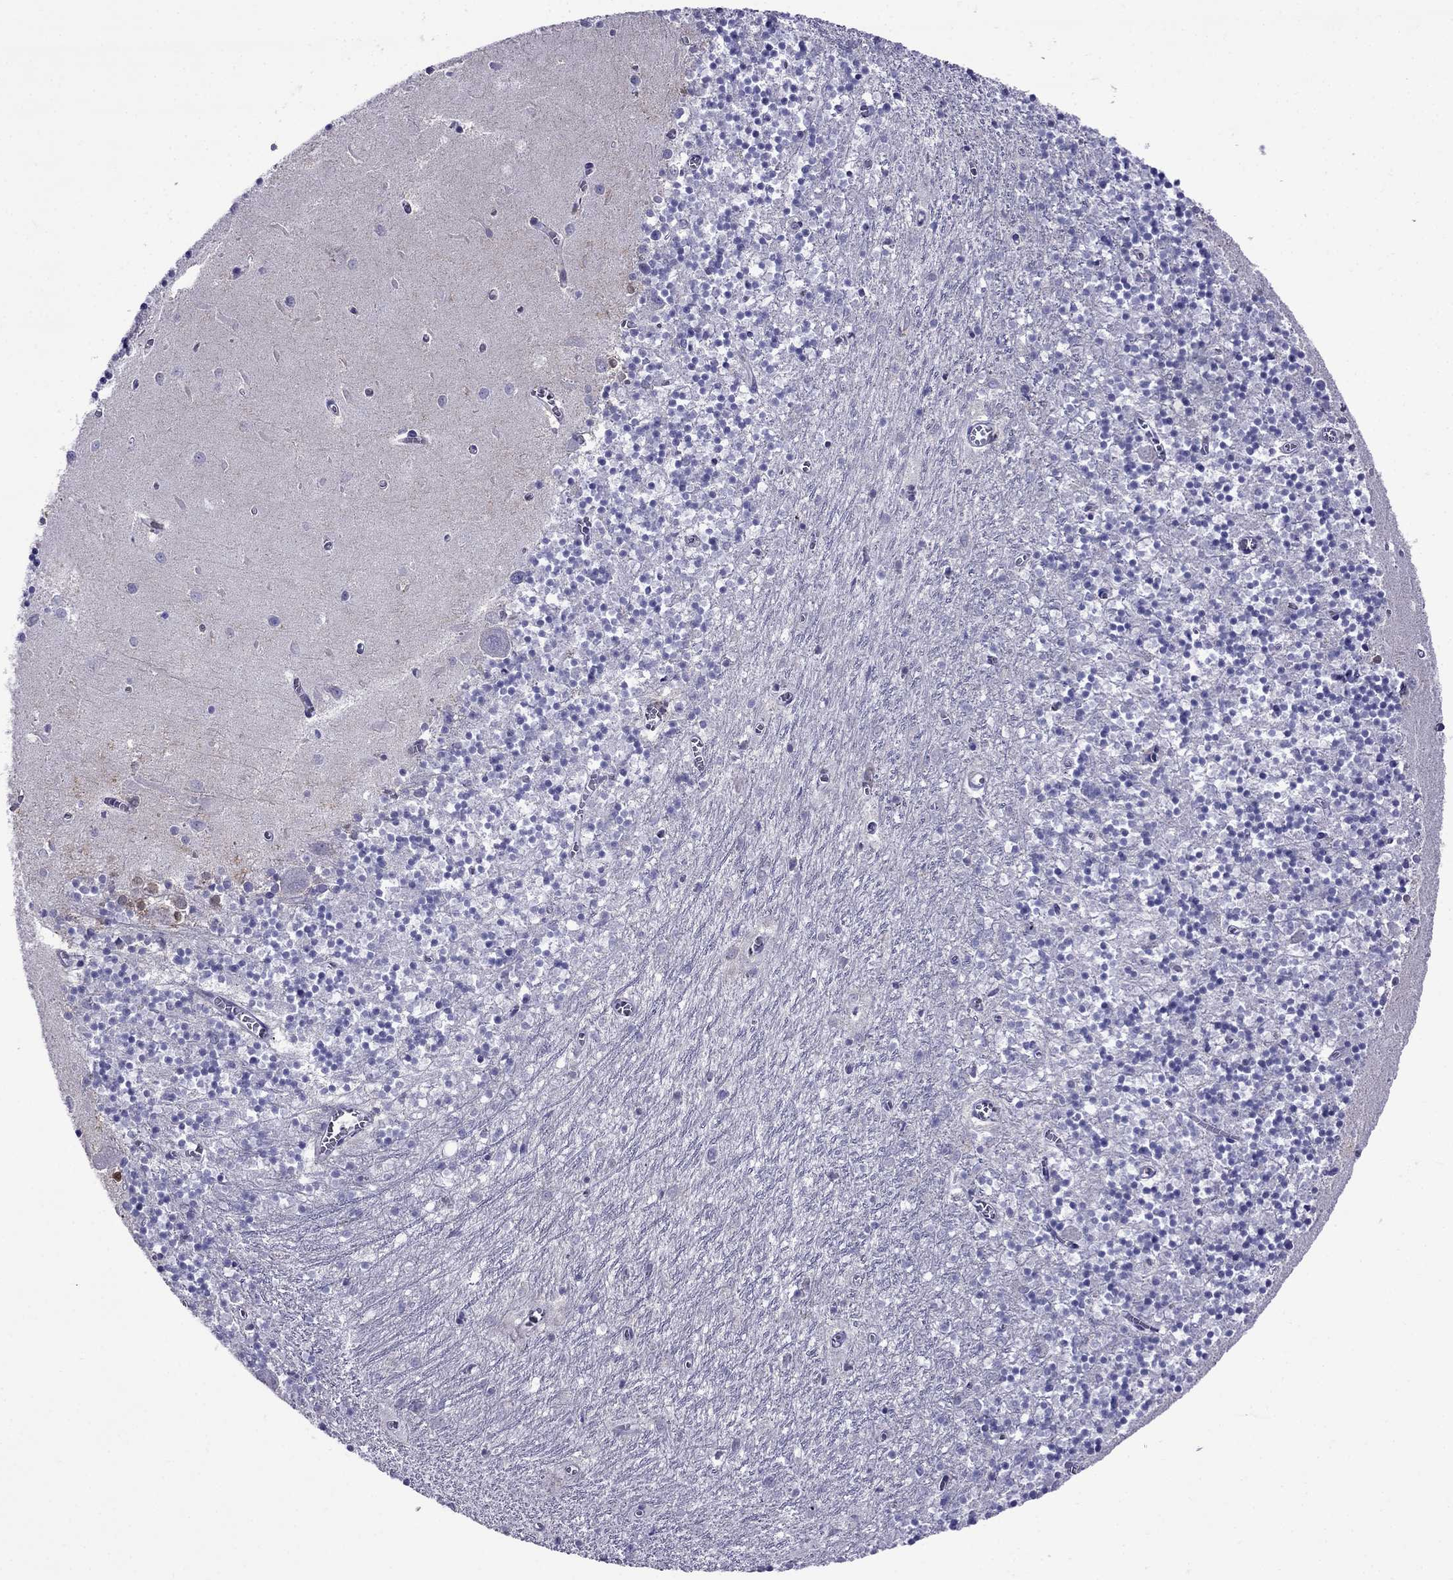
{"staining": {"intensity": "negative", "quantity": "none", "location": "none"}, "tissue": "cerebellum", "cell_type": "Cells in granular layer", "image_type": "normal", "snomed": [{"axis": "morphology", "description": "Normal tissue, NOS"}, {"axis": "topography", "description": "Cerebellum"}], "caption": "High magnification brightfield microscopy of normal cerebellum stained with DAB (3,3'-diaminobenzidine) (brown) and counterstained with hematoxylin (blue): cells in granular layer show no significant expression. The staining was performed using DAB (3,3'-diaminobenzidine) to visualize the protein expression in brown, while the nuclei were stained in blue with hematoxylin (Magnification: 20x).", "gene": "CRYBA1", "patient": {"sex": "female", "age": 64}}